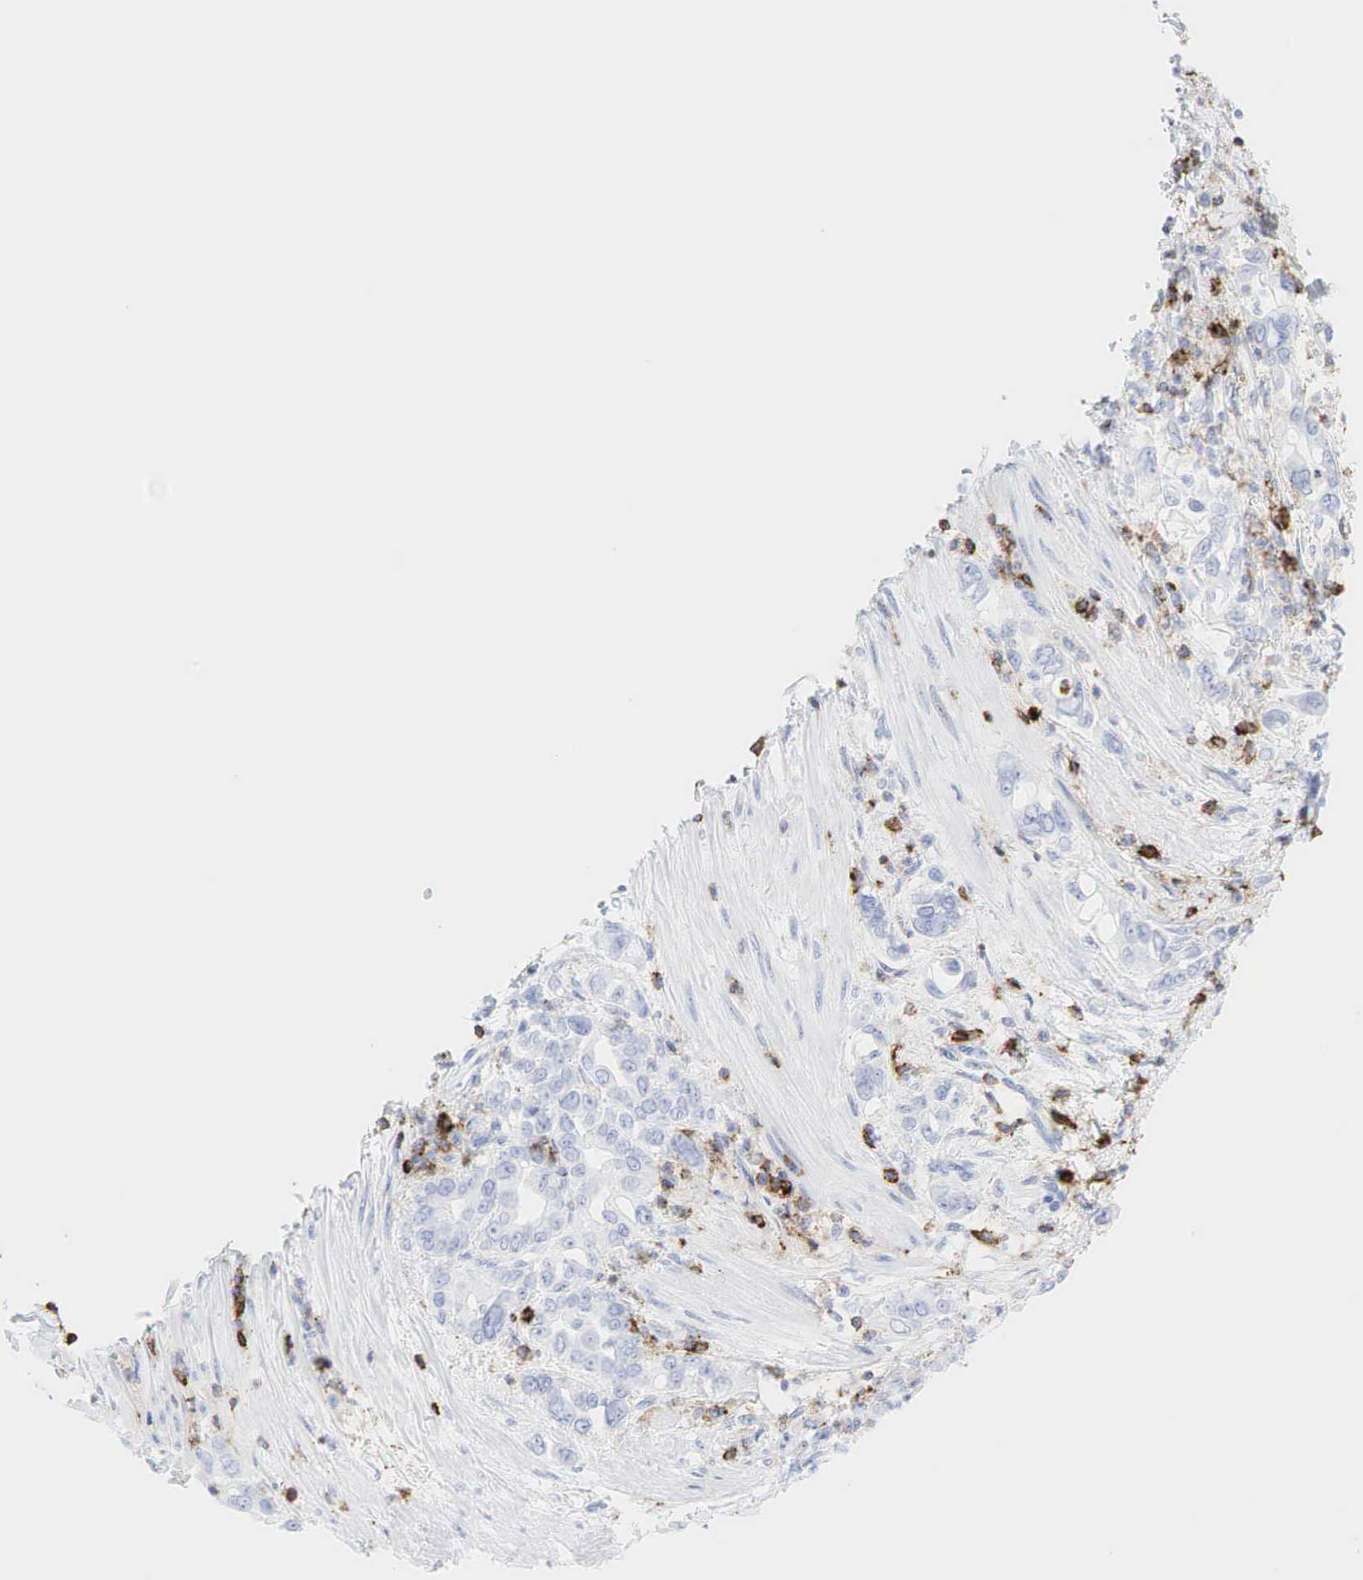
{"staining": {"intensity": "negative", "quantity": "none", "location": "none"}, "tissue": "pancreatic cancer", "cell_type": "Tumor cells", "image_type": "cancer", "snomed": [{"axis": "morphology", "description": "Adenocarcinoma, NOS"}, {"axis": "topography", "description": "Pancreas"}], "caption": "Tumor cells are negative for brown protein staining in adenocarcinoma (pancreatic). The staining is performed using DAB brown chromogen with nuclei counter-stained in using hematoxylin.", "gene": "PTPRC", "patient": {"sex": "female", "age": 57}}